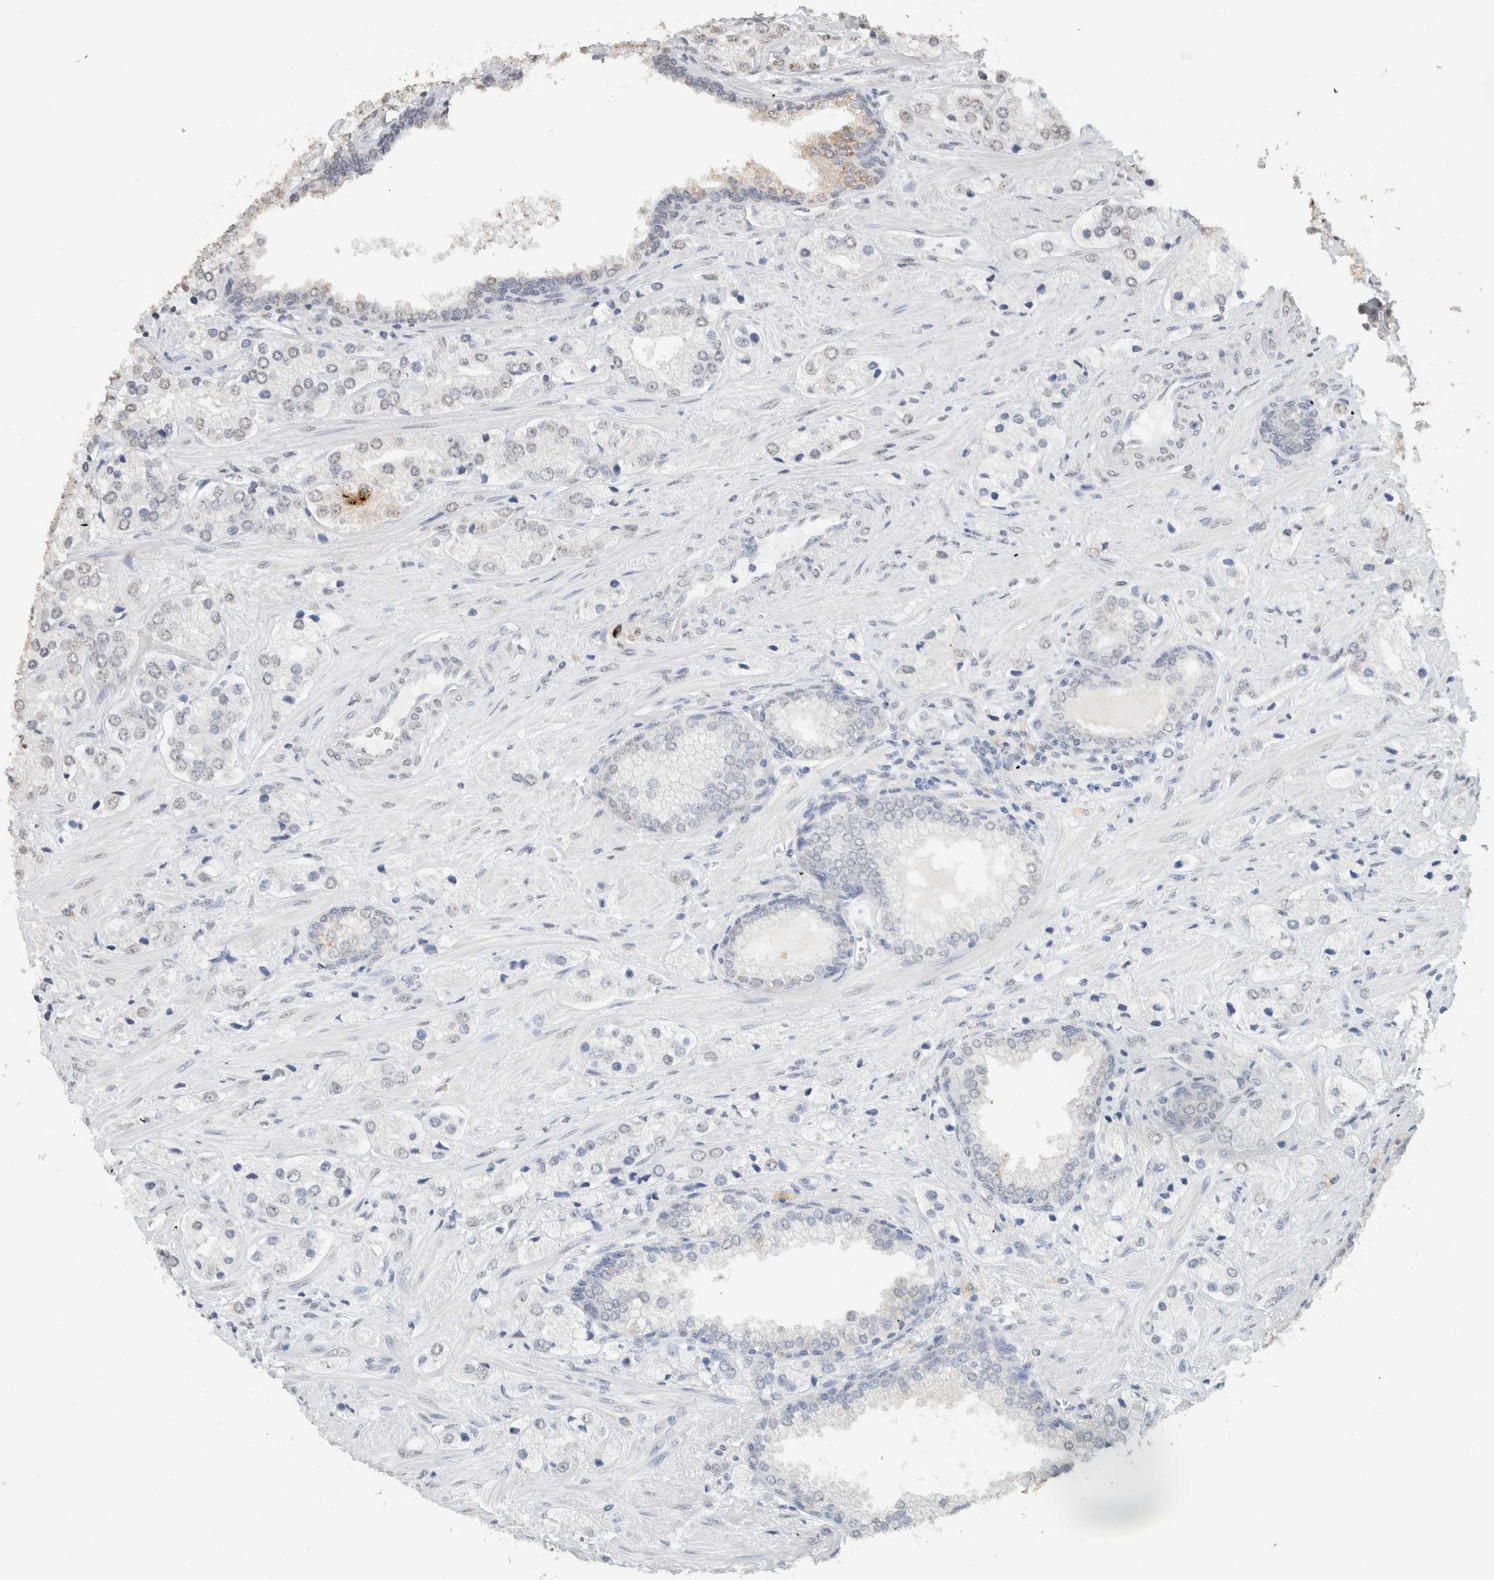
{"staining": {"intensity": "negative", "quantity": "none", "location": "none"}, "tissue": "prostate cancer", "cell_type": "Tumor cells", "image_type": "cancer", "snomed": [{"axis": "morphology", "description": "Adenocarcinoma, High grade"}, {"axis": "topography", "description": "Prostate"}], "caption": "This photomicrograph is of prostate cancer stained with immunohistochemistry to label a protein in brown with the nuclei are counter-stained blue. There is no expression in tumor cells.", "gene": "CD80", "patient": {"sex": "male", "age": 66}}